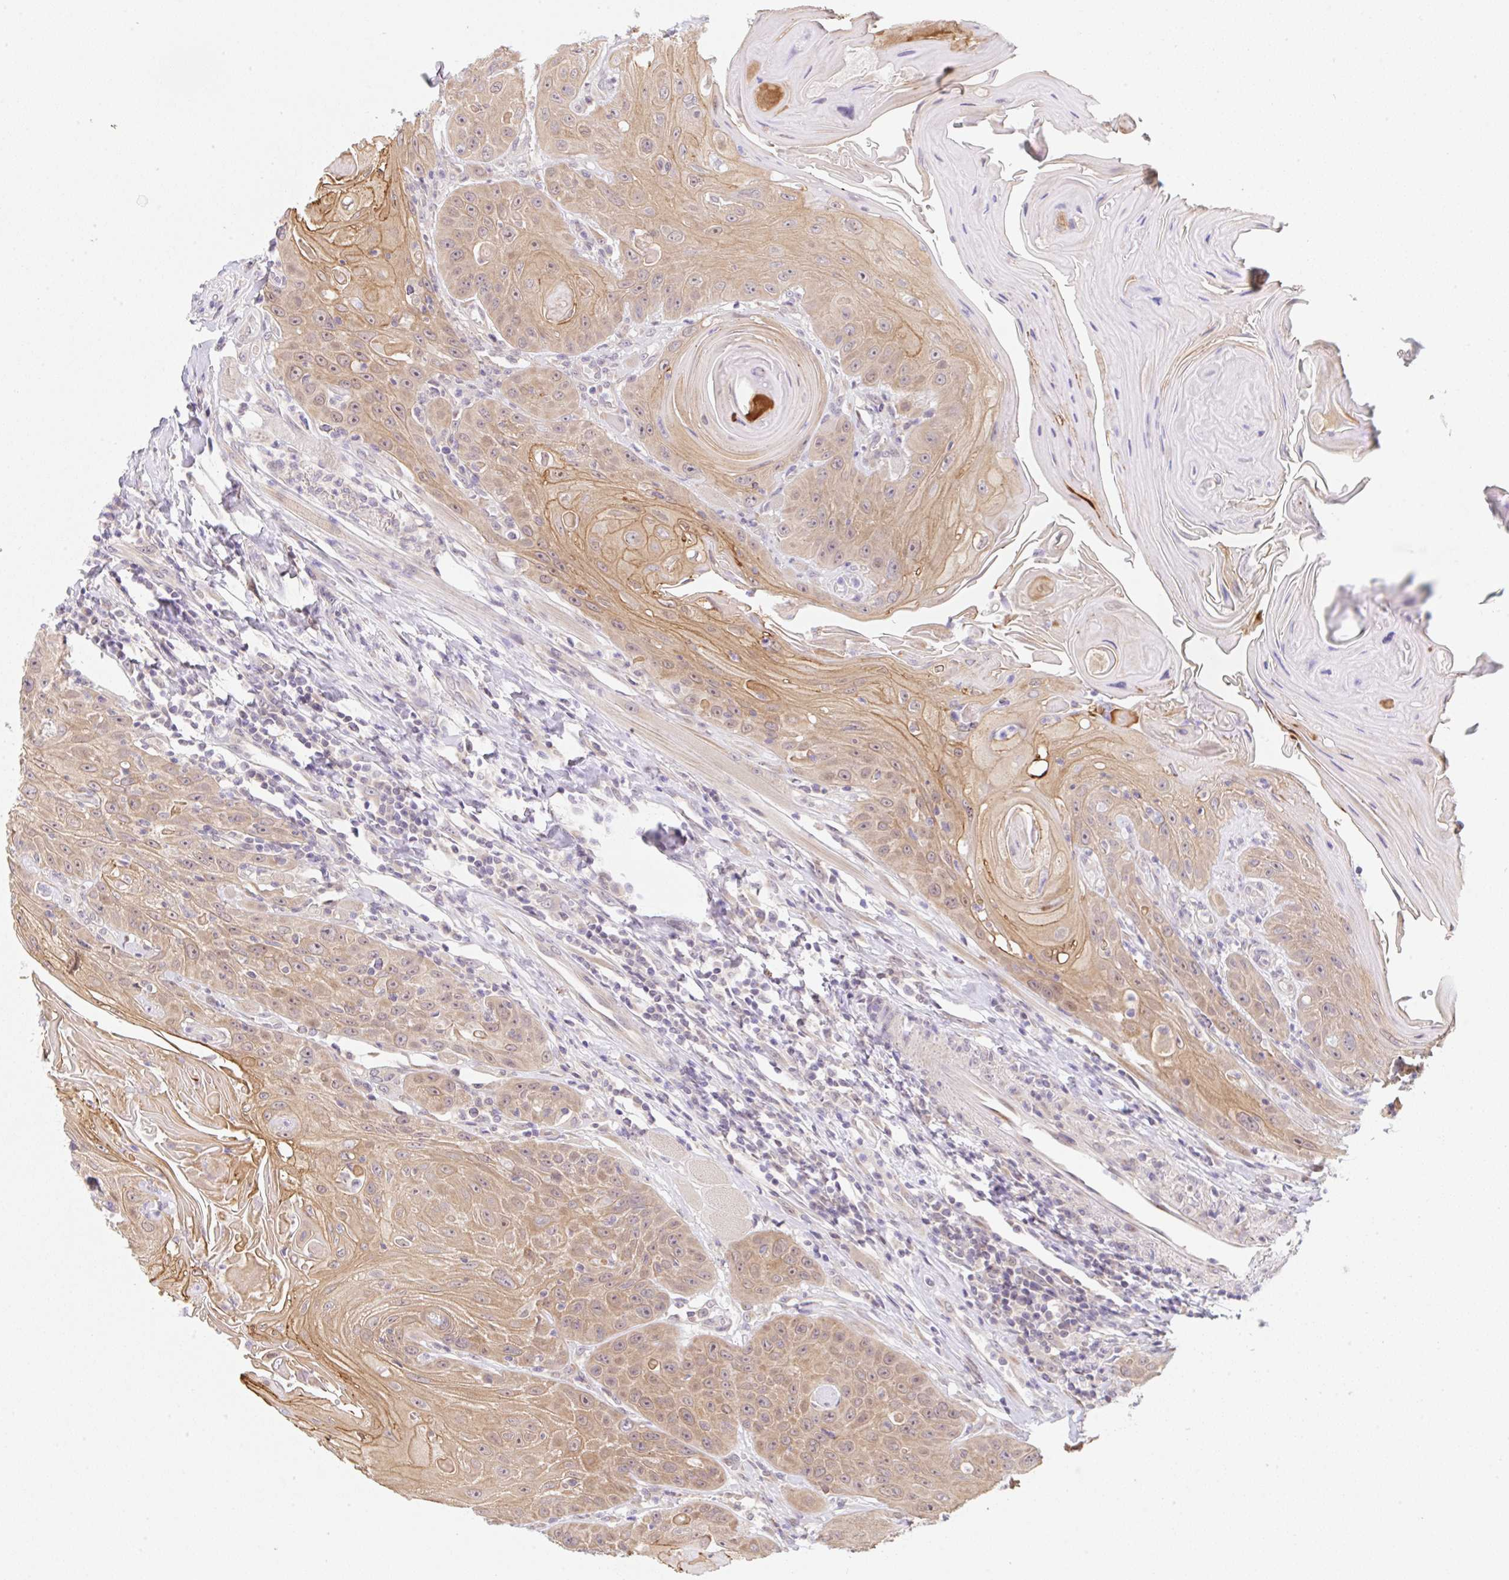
{"staining": {"intensity": "moderate", "quantity": ">75%", "location": "cytoplasmic/membranous"}, "tissue": "head and neck cancer", "cell_type": "Tumor cells", "image_type": "cancer", "snomed": [{"axis": "morphology", "description": "Squamous cell carcinoma, NOS"}, {"axis": "topography", "description": "Head-Neck"}], "caption": "Immunohistochemistry (IHC) image of human head and neck squamous cell carcinoma stained for a protein (brown), which demonstrates medium levels of moderate cytoplasmic/membranous expression in about >75% of tumor cells.", "gene": "TBPL2", "patient": {"sex": "female", "age": 59}}